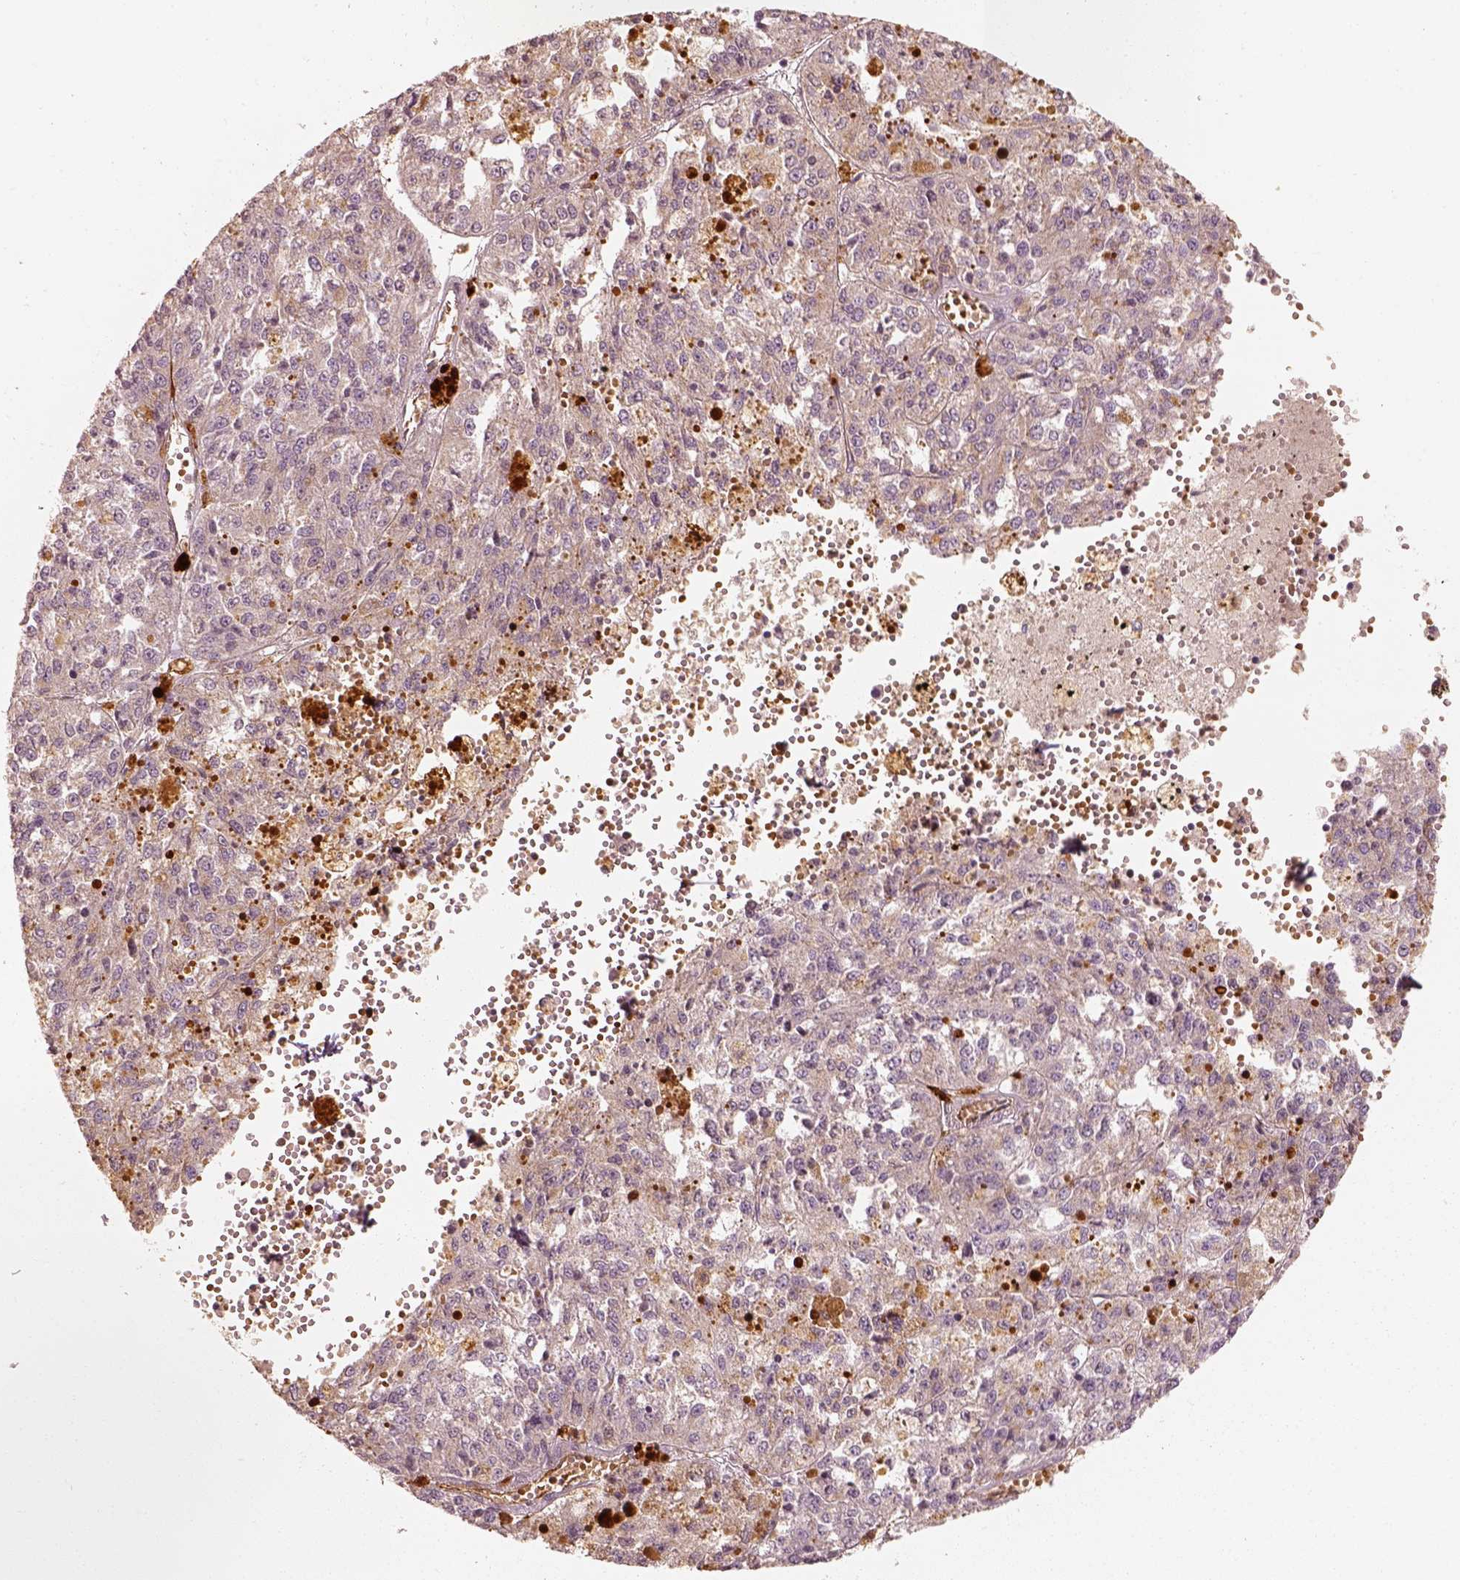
{"staining": {"intensity": "negative", "quantity": "none", "location": "none"}, "tissue": "melanoma", "cell_type": "Tumor cells", "image_type": "cancer", "snomed": [{"axis": "morphology", "description": "Malignant melanoma, Metastatic site"}, {"axis": "topography", "description": "Lymph node"}], "caption": "Immunohistochemistry photomicrograph of human malignant melanoma (metastatic site) stained for a protein (brown), which shows no staining in tumor cells. The staining was performed using DAB (3,3'-diaminobenzidine) to visualize the protein expression in brown, while the nuclei were stained in blue with hematoxylin (Magnification: 20x).", "gene": "FSCN1", "patient": {"sex": "female", "age": 64}}